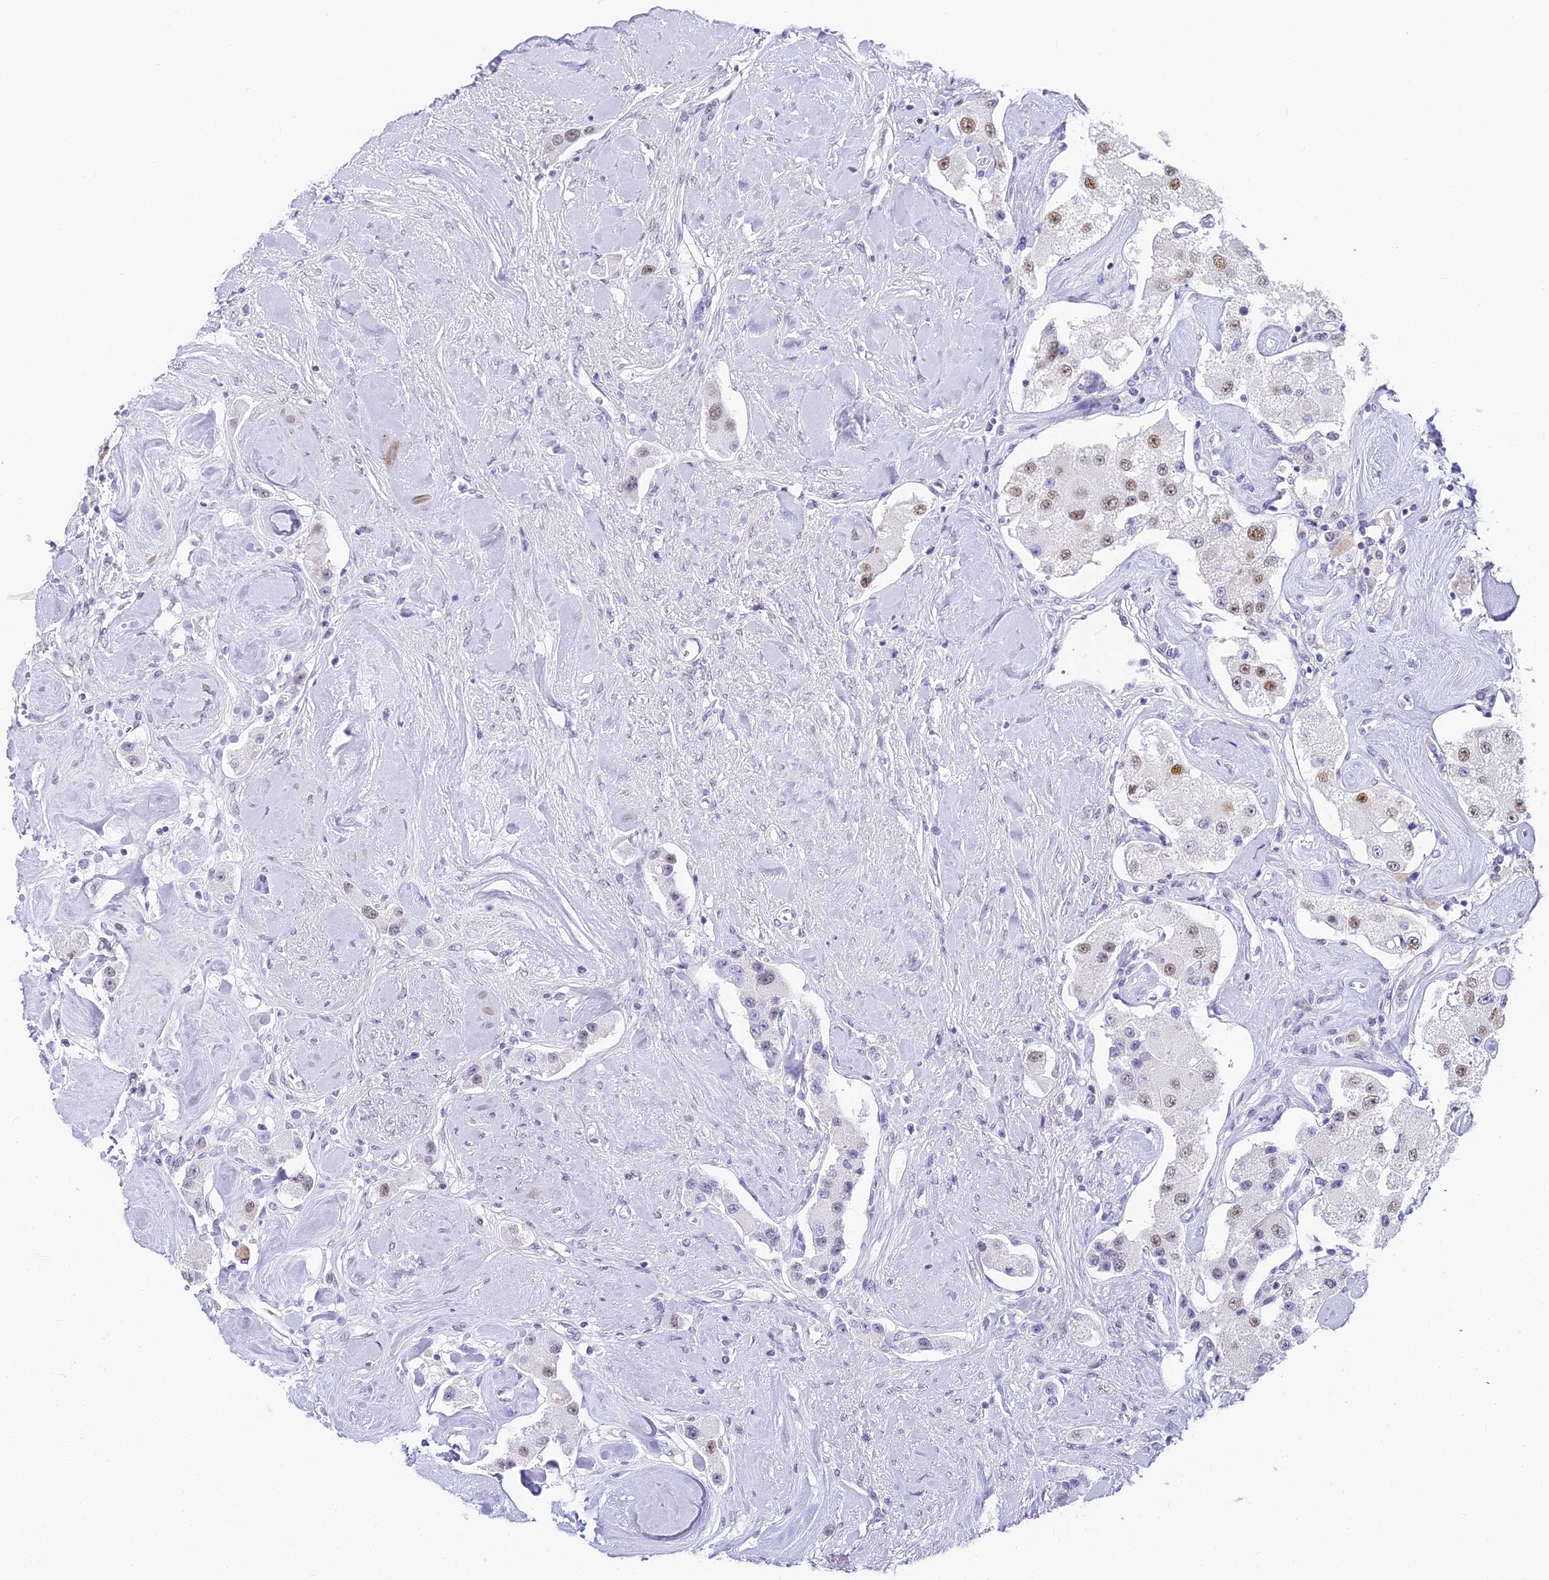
{"staining": {"intensity": "moderate", "quantity": "25%-75%", "location": "nuclear"}, "tissue": "carcinoid", "cell_type": "Tumor cells", "image_type": "cancer", "snomed": [{"axis": "morphology", "description": "Carcinoid, malignant, NOS"}, {"axis": "topography", "description": "Pancreas"}], "caption": "An image showing moderate nuclear expression in approximately 25%-75% of tumor cells in carcinoid, as visualized by brown immunohistochemical staining.", "gene": "ABHD14A-ACY1", "patient": {"sex": "male", "age": 41}}